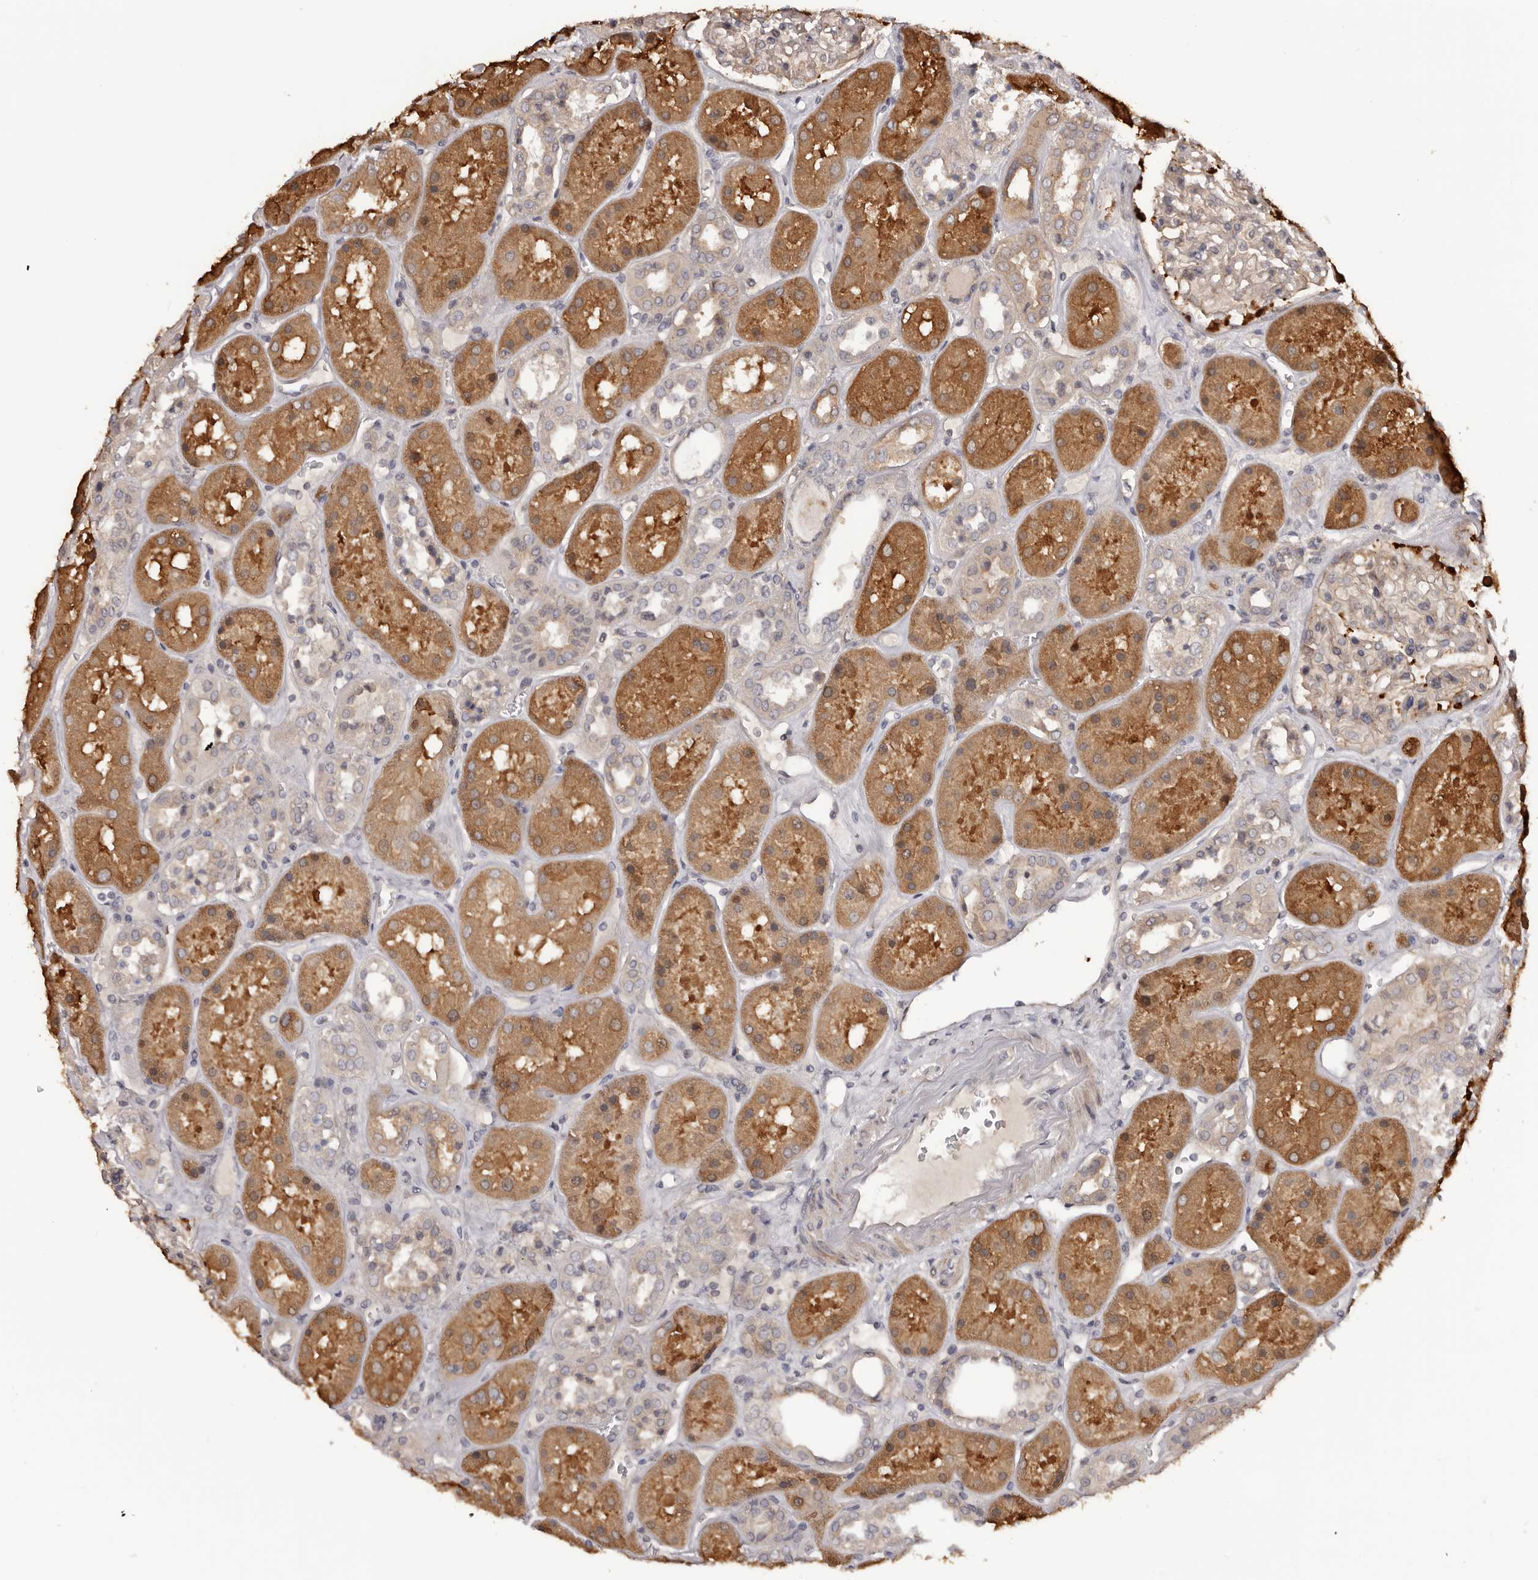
{"staining": {"intensity": "weak", "quantity": "<25%", "location": "cytoplasmic/membranous"}, "tissue": "kidney", "cell_type": "Cells in glomeruli", "image_type": "normal", "snomed": [{"axis": "morphology", "description": "Normal tissue, NOS"}, {"axis": "topography", "description": "Kidney"}], "caption": "This is an immunohistochemistry micrograph of unremarkable human kidney. There is no expression in cells in glomeruli.", "gene": "KCNJ8", "patient": {"sex": "male", "age": 70}}